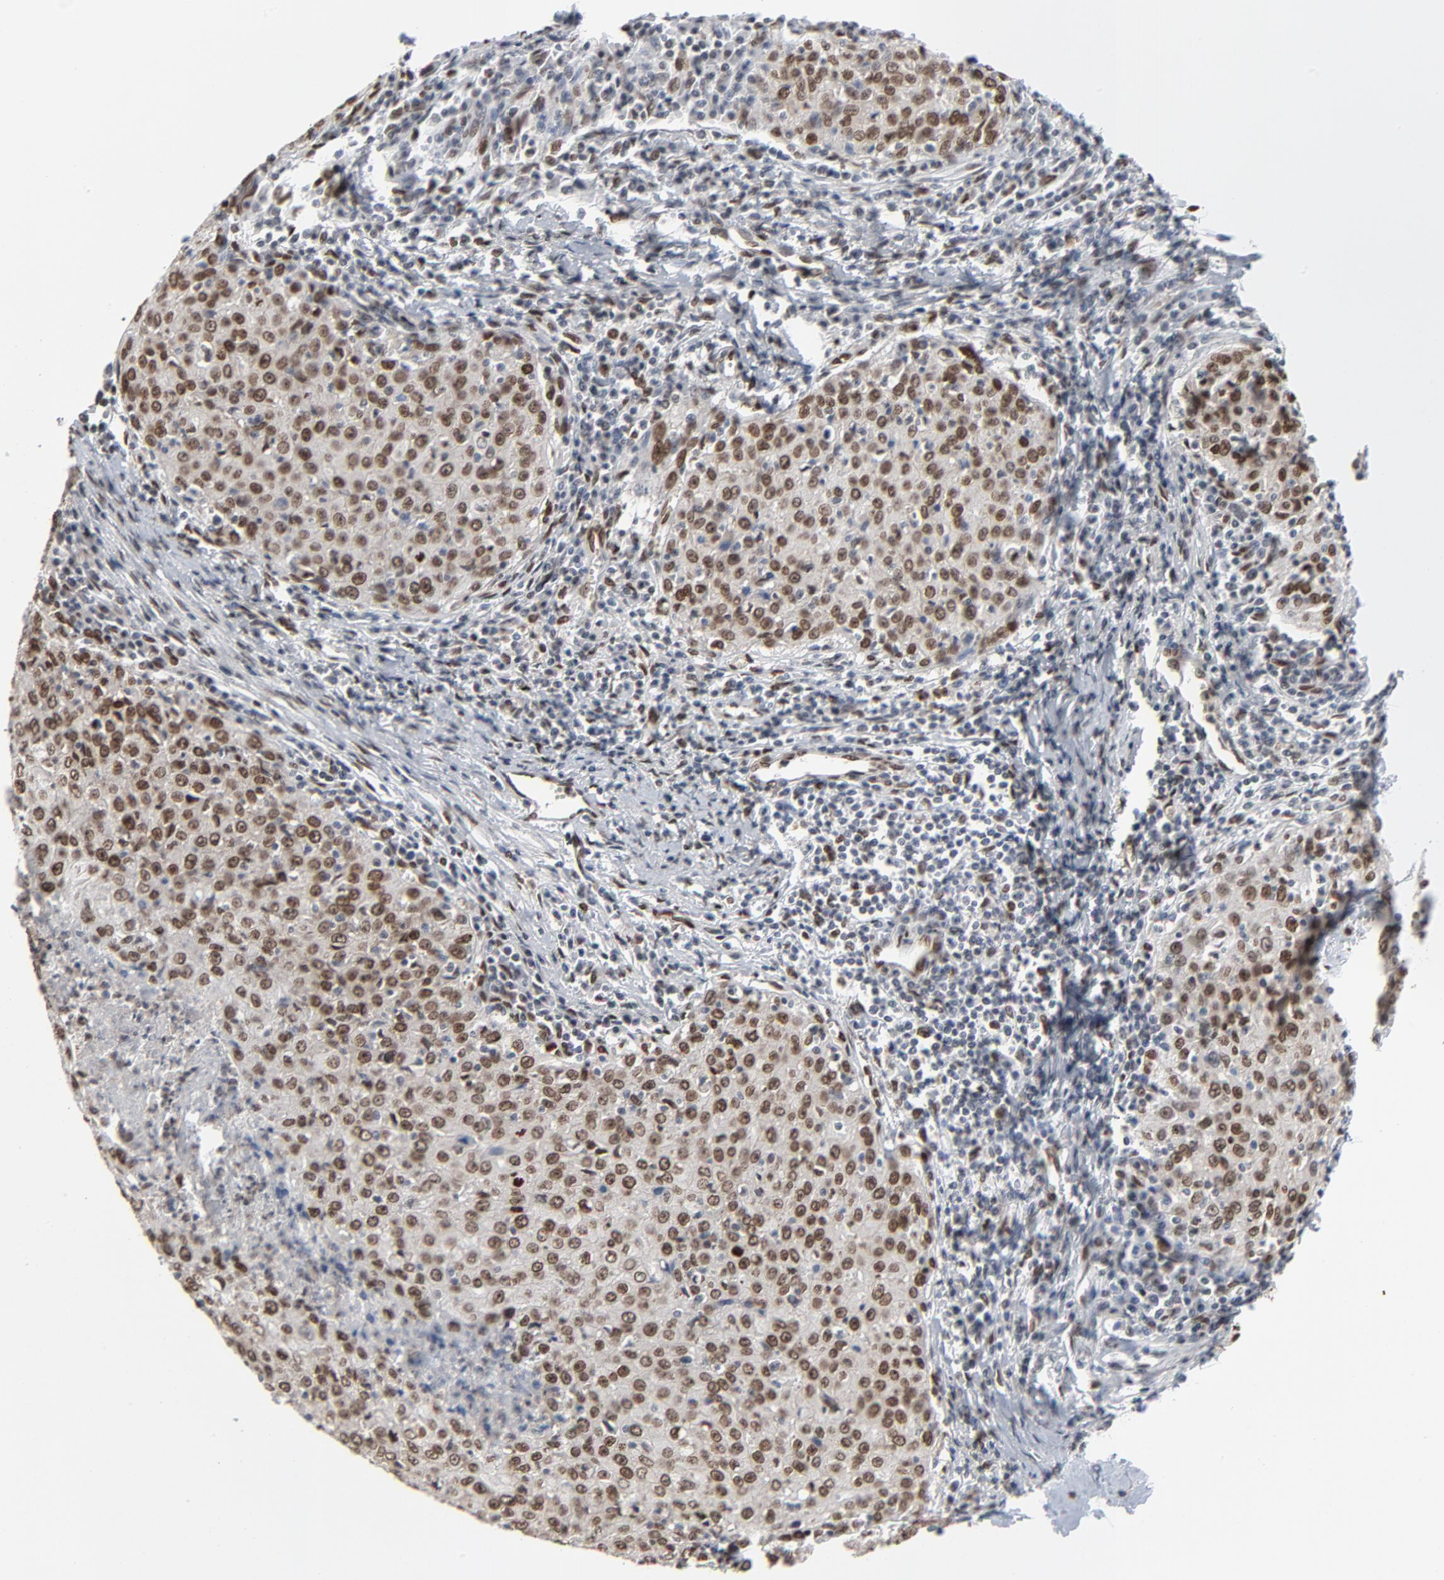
{"staining": {"intensity": "strong", "quantity": ">75%", "location": "nuclear"}, "tissue": "cervical cancer", "cell_type": "Tumor cells", "image_type": "cancer", "snomed": [{"axis": "morphology", "description": "Squamous cell carcinoma, NOS"}, {"axis": "topography", "description": "Cervix"}], "caption": "The micrograph demonstrates a brown stain indicating the presence of a protein in the nuclear of tumor cells in cervical cancer (squamous cell carcinoma).", "gene": "CUX1", "patient": {"sex": "female", "age": 27}}